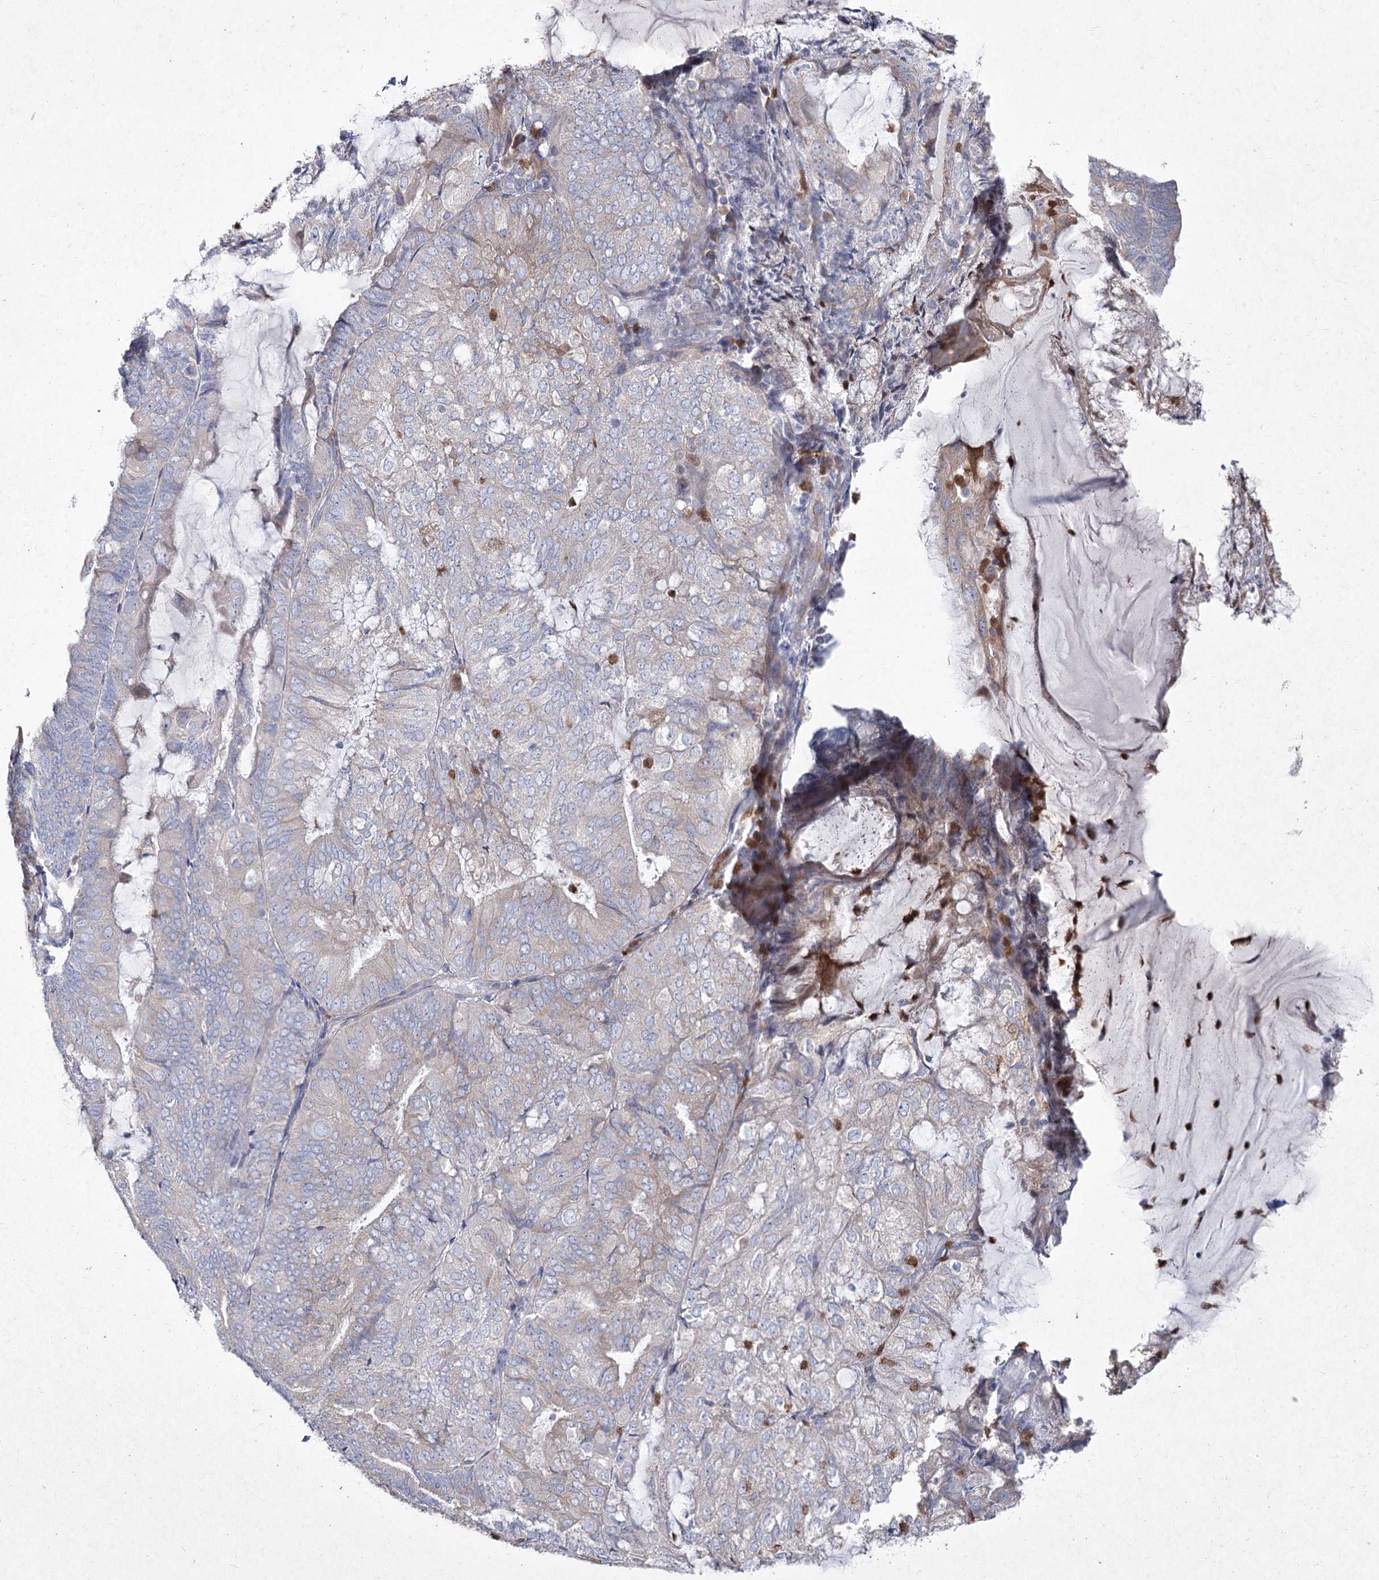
{"staining": {"intensity": "negative", "quantity": "none", "location": "none"}, "tissue": "endometrial cancer", "cell_type": "Tumor cells", "image_type": "cancer", "snomed": [{"axis": "morphology", "description": "Adenocarcinoma, NOS"}, {"axis": "topography", "description": "Endometrium"}], "caption": "High magnification brightfield microscopy of adenocarcinoma (endometrial) stained with DAB (brown) and counterstained with hematoxylin (blue): tumor cells show no significant positivity.", "gene": "NIPAL4", "patient": {"sex": "female", "age": 81}}